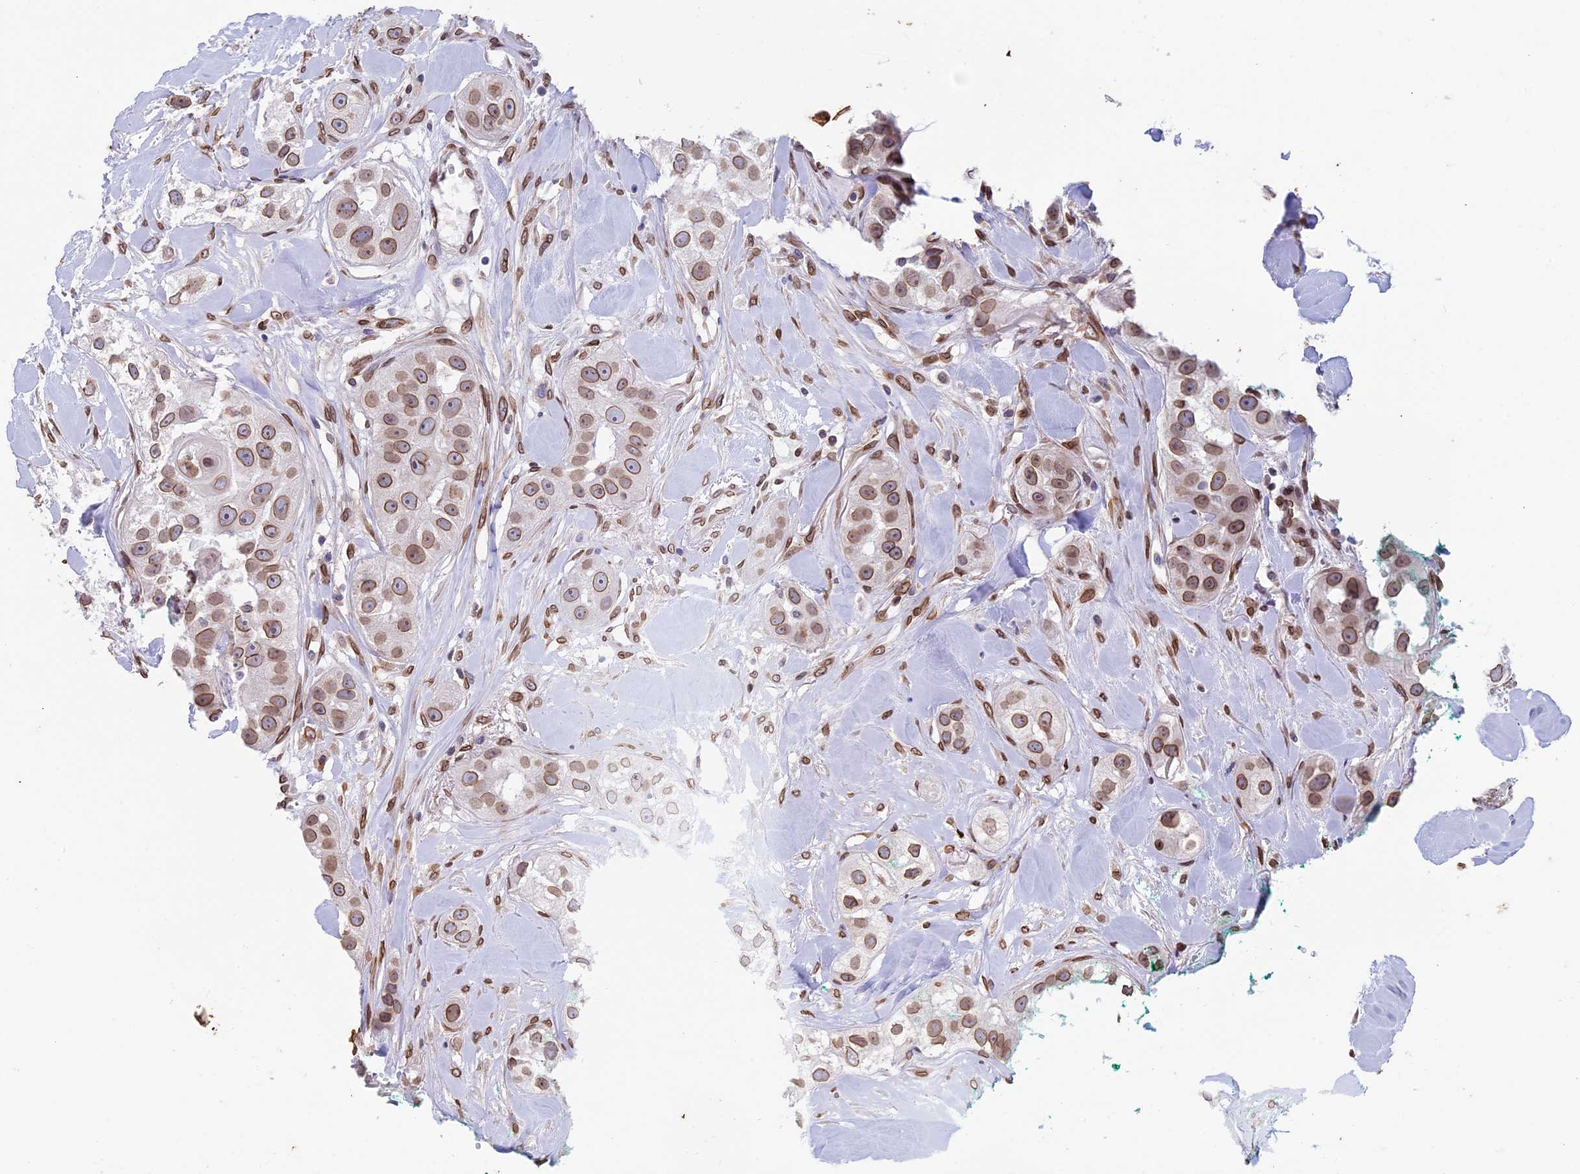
{"staining": {"intensity": "moderate", "quantity": ">75%", "location": "cytoplasmic/membranous,nuclear"}, "tissue": "head and neck cancer", "cell_type": "Tumor cells", "image_type": "cancer", "snomed": [{"axis": "morphology", "description": "Normal tissue, NOS"}, {"axis": "morphology", "description": "Squamous cell carcinoma, NOS"}, {"axis": "topography", "description": "Skeletal muscle"}, {"axis": "topography", "description": "Head-Neck"}], "caption": "Head and neck squamous cell carcinoma tissue shows moderate cytoplasmic/membranous and nuclear staining in about >75% of tumor cells, visualized by immunohistochemistry.", "gene": "TMPRSS7", "patient": {"sex": "male", "age": 51}}